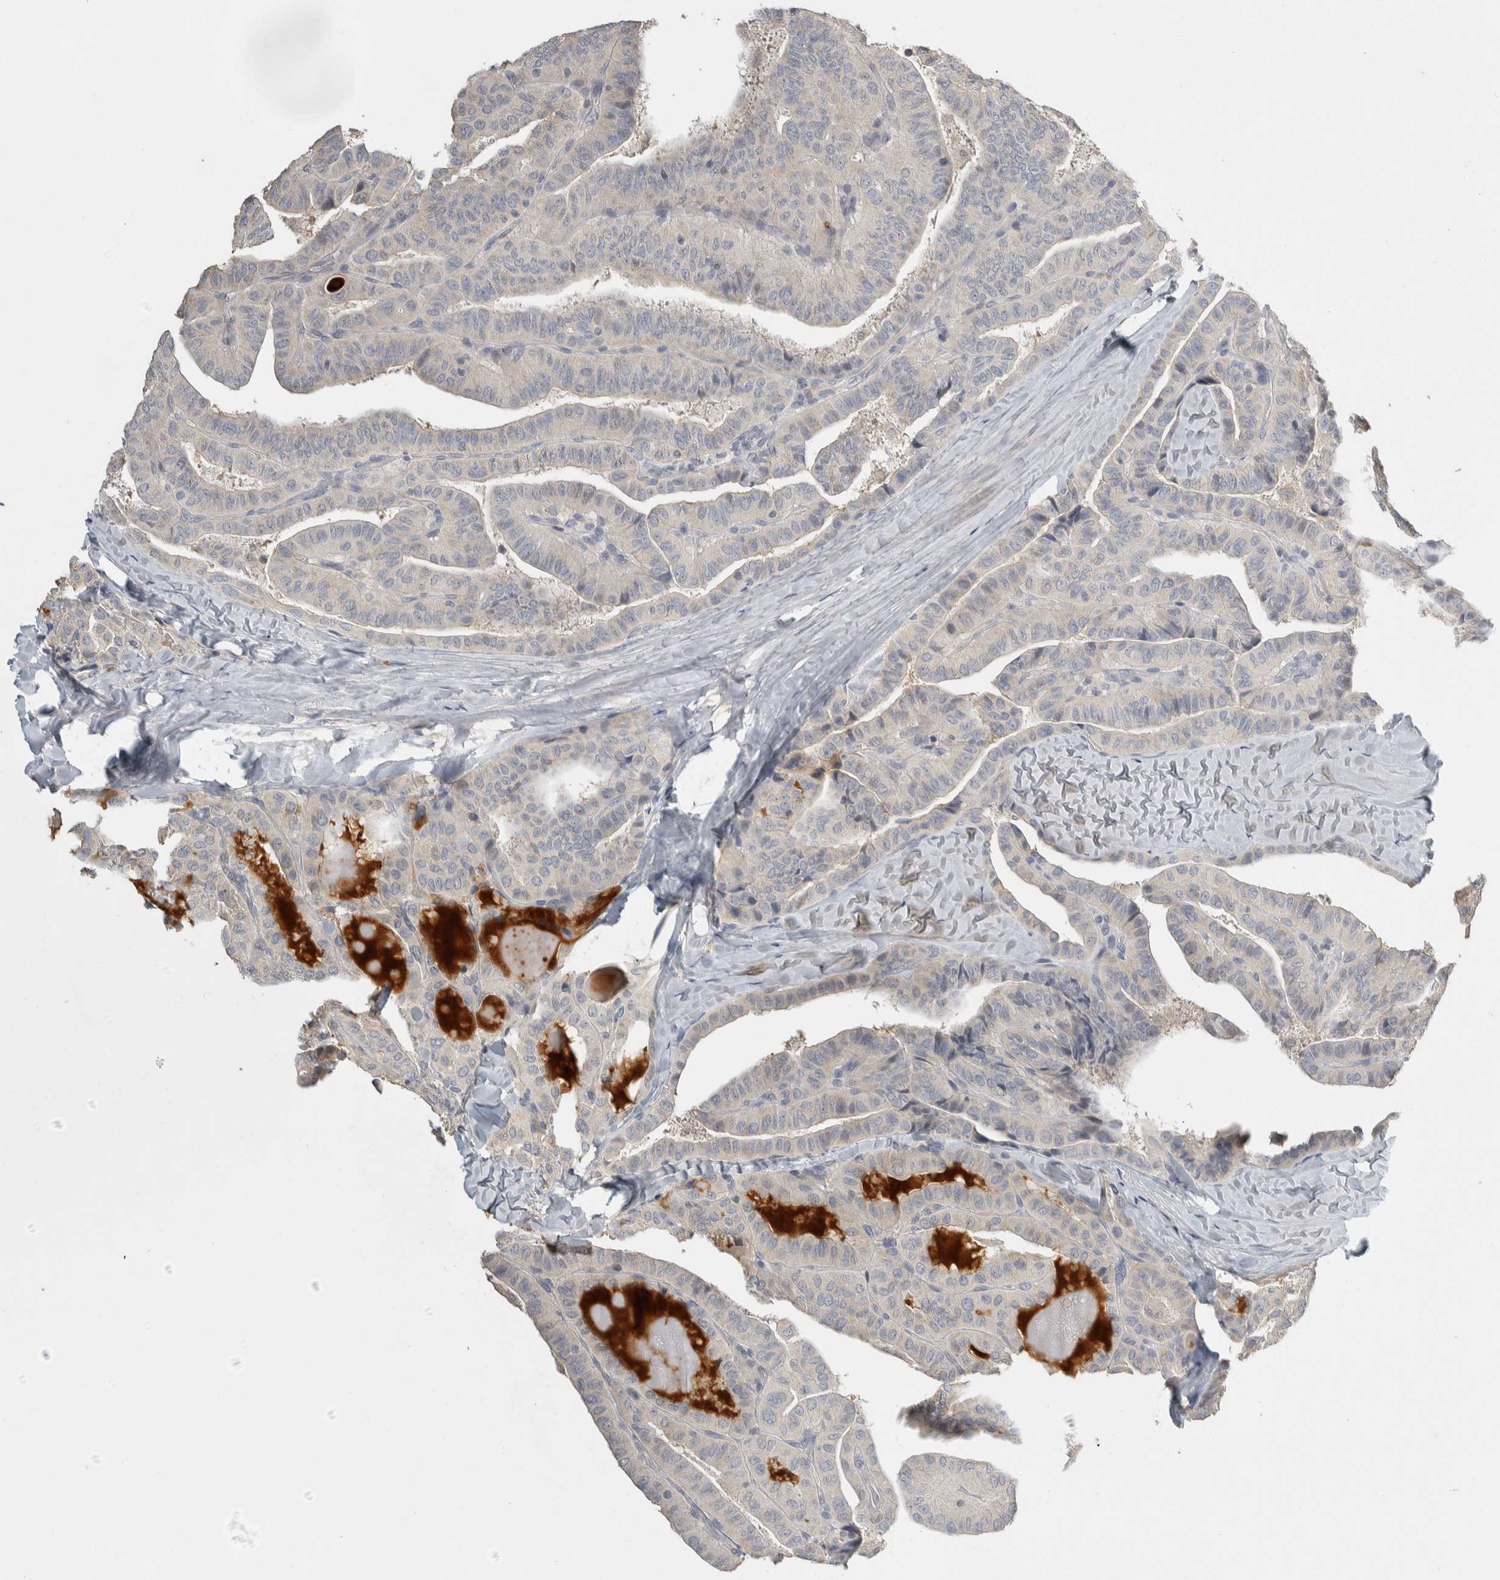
{"staining": {"intensity": "negative", "quantity": "none", "location": "none"}, "tissue": "thyroid cancer", "cell_type": "Tumor cells", "image_type": "cancer", "snomed": [{"axis": "morphology", "description": "Papillary adenocarcinoma, NOS"}, {"axis": "topography", "description": "Thyroid gland"}], "caption": "There is no significant positivity in tumor cells of thyroid papillary adenocarcinoma.", "gene": "EIF3H", "patient": {"sex": "male", "age": 77}}